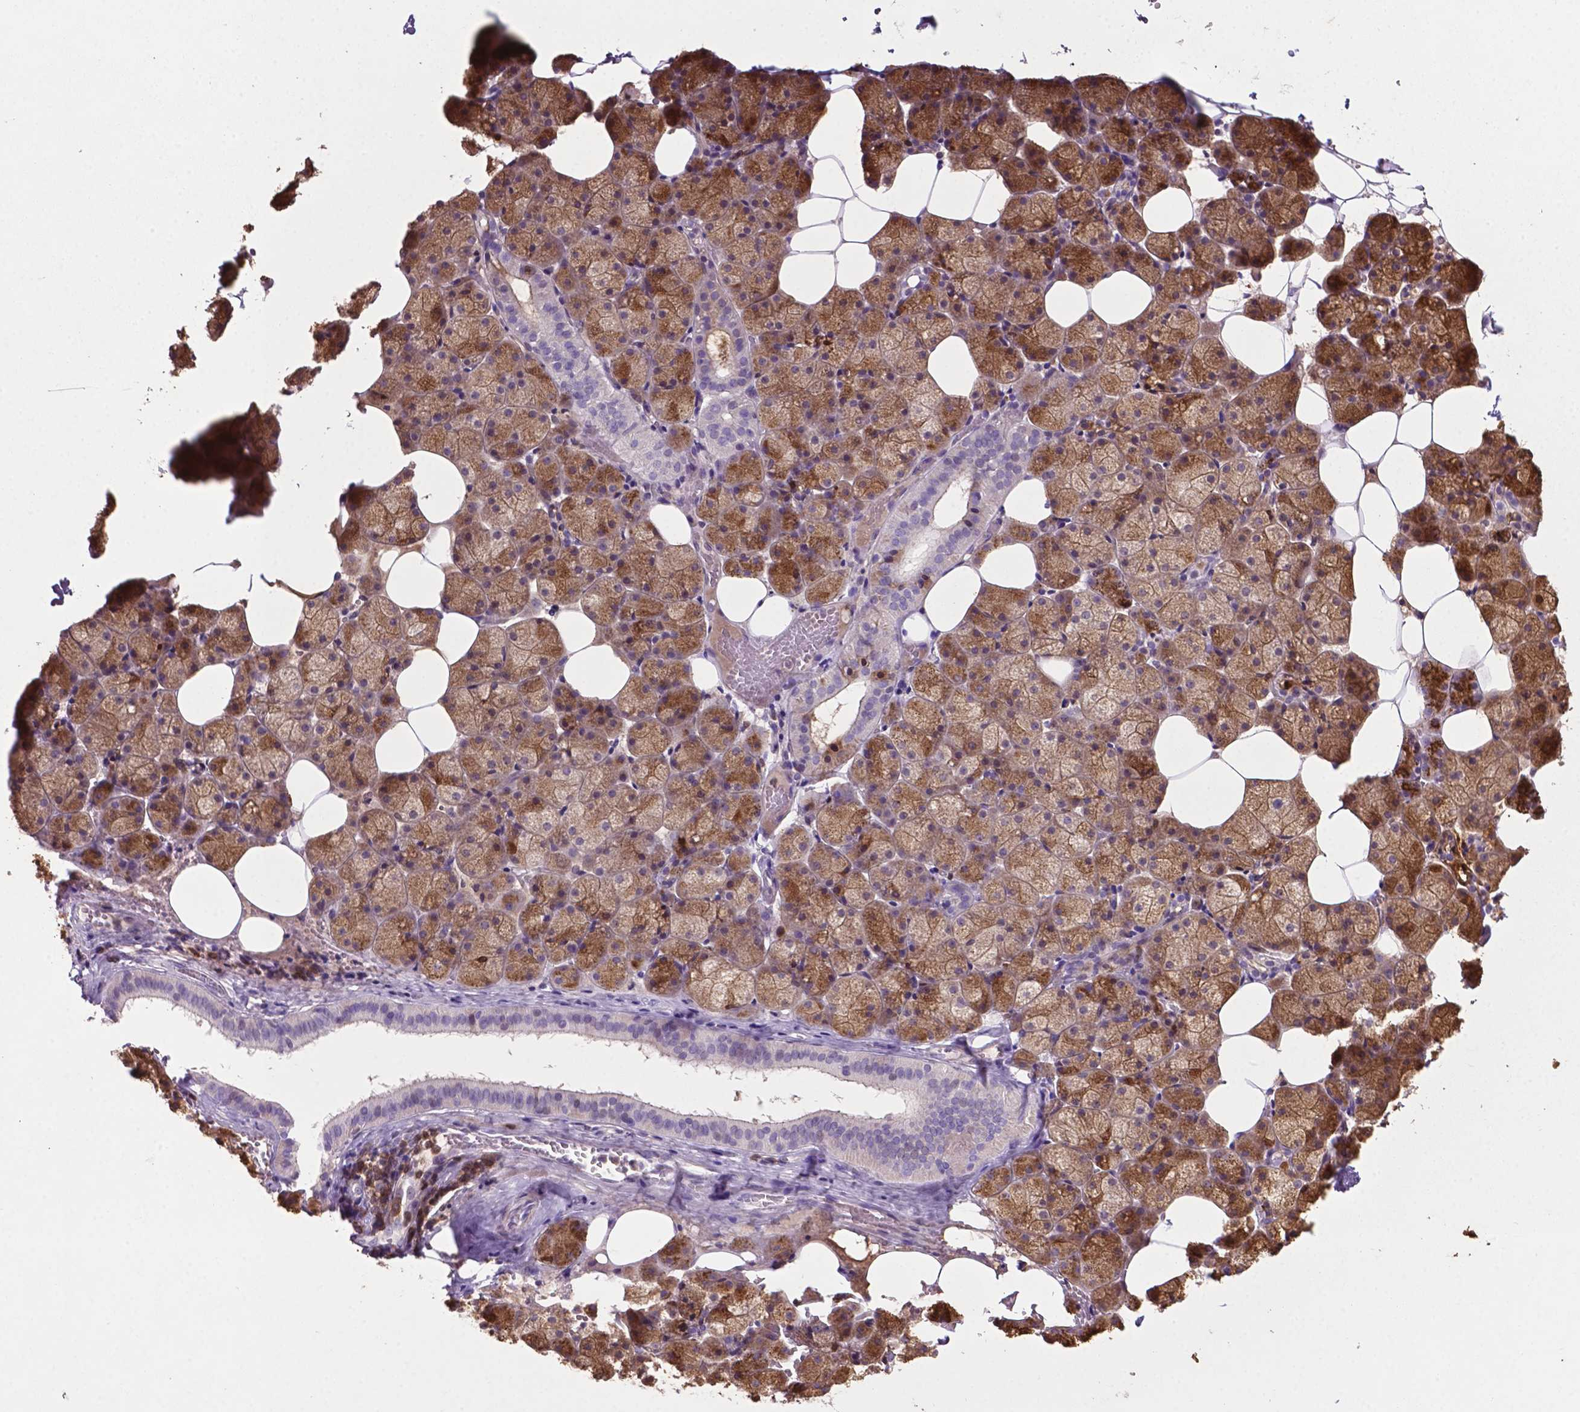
{"staining": {"intensity": "moderate", "quantity": "25%-75%", "location": "cytoplasmic/membranous"}, "tissue": "salivary gland", "cell_type": "Glandular cells", "image_type": "normal", "snomed": [{"axis": "morphology", "description": "Normal tissue, NOS"}, {"axis": "topography", "description": "Salivary gland"}], "caption": "Salivary gland stained for a protein exhibits moderate cytoplasmic/membranous positivity in glandular cells. (DAB IHC, brown staining for protein, blue staining for nuclei).", "gene": "TBC1D10C", "patient": {"sex": "male", "age": 38}}